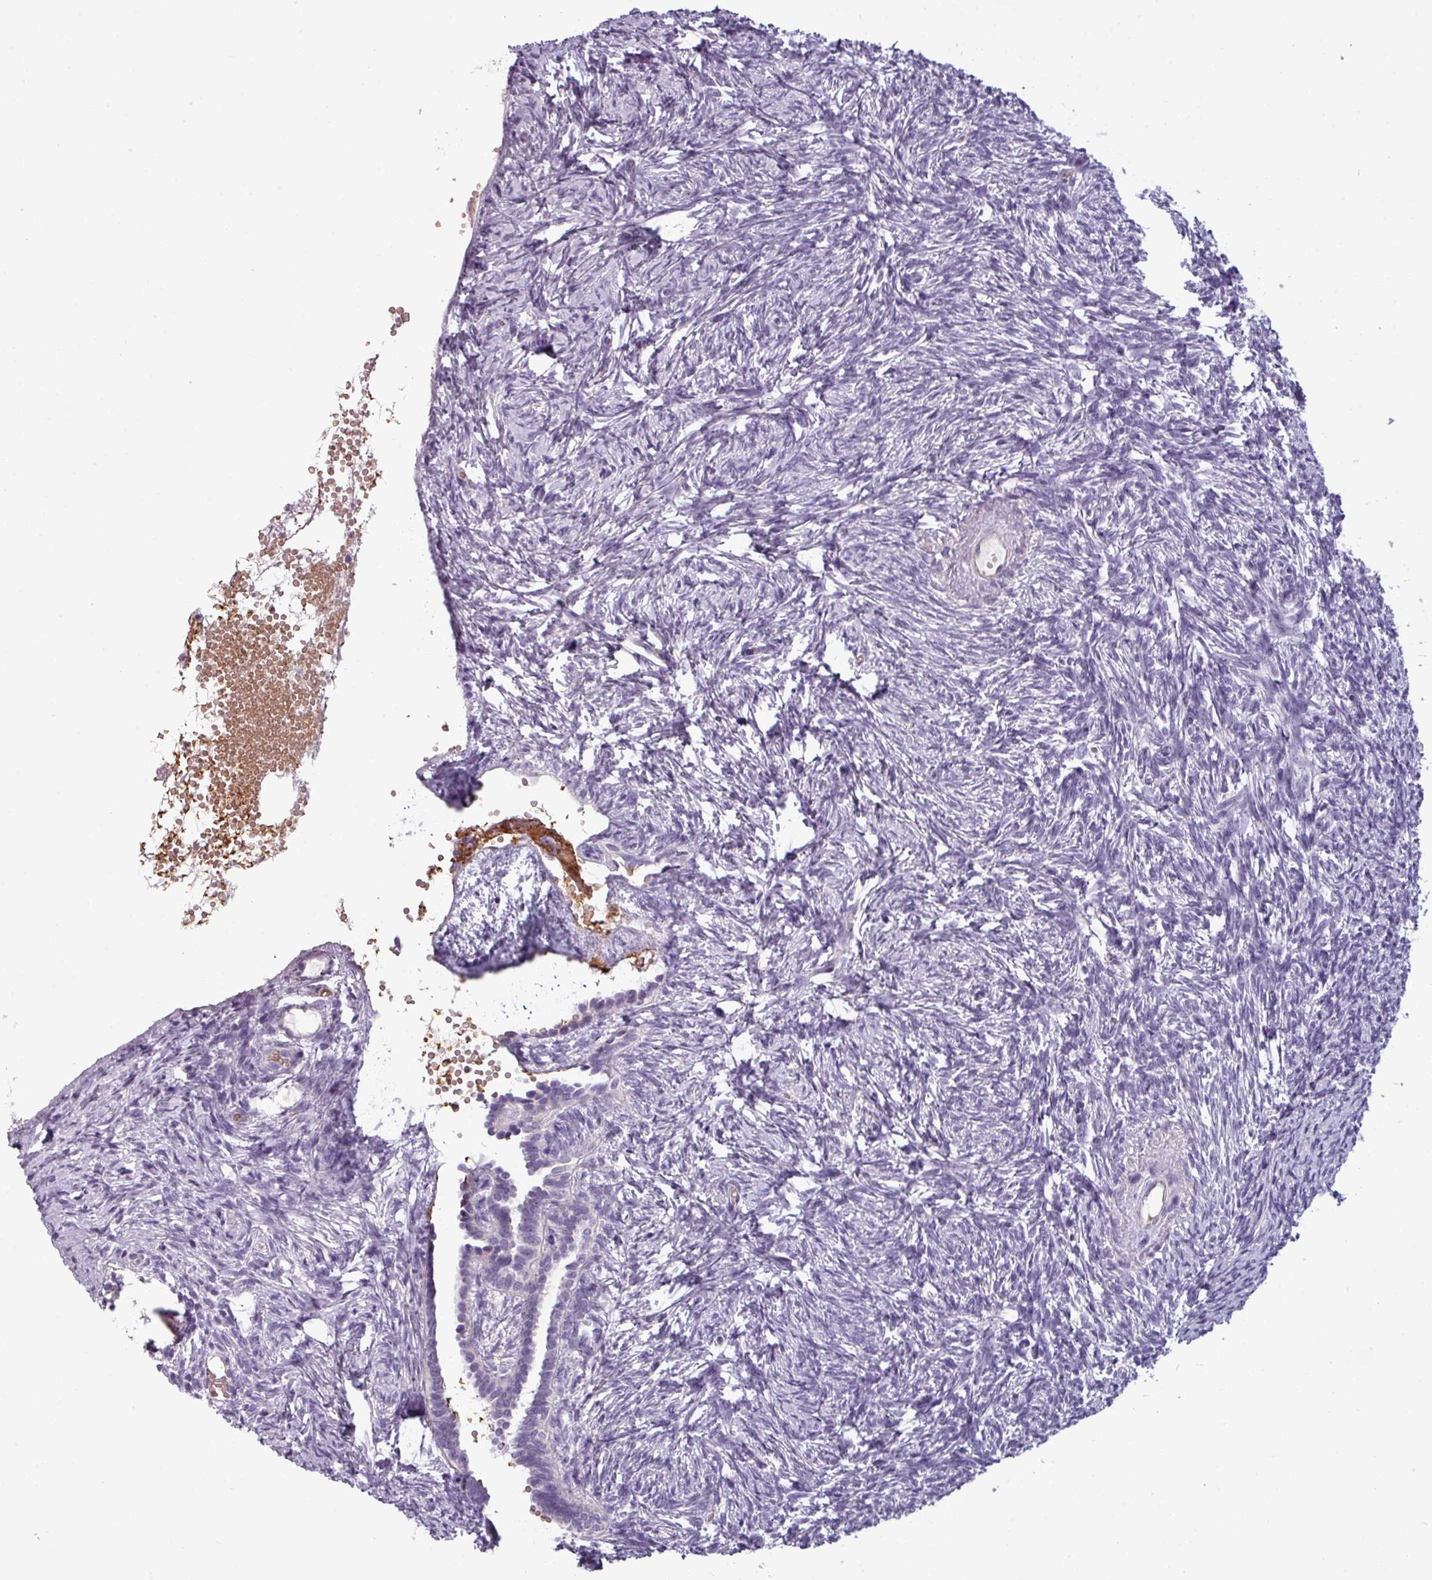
{"staining": {"intensity": "negative", "quantity": "none", "location": "none"}, "tissue": "ovary", "cell_type": "Follicle cells", "image_type": "normal", "snomed": [{"axis": "morphology", "description": "Normal tissue, NOS"}, {"axis": "topography", "description": "Ovary"}], "caption": "A high-resolution image shows immunohistochemistry (IHC) staining of benign ovary, which displays no significant positivity in follicle cells.", "gene": "AREL1", "patient": {"sex": "female", "age": 51}}